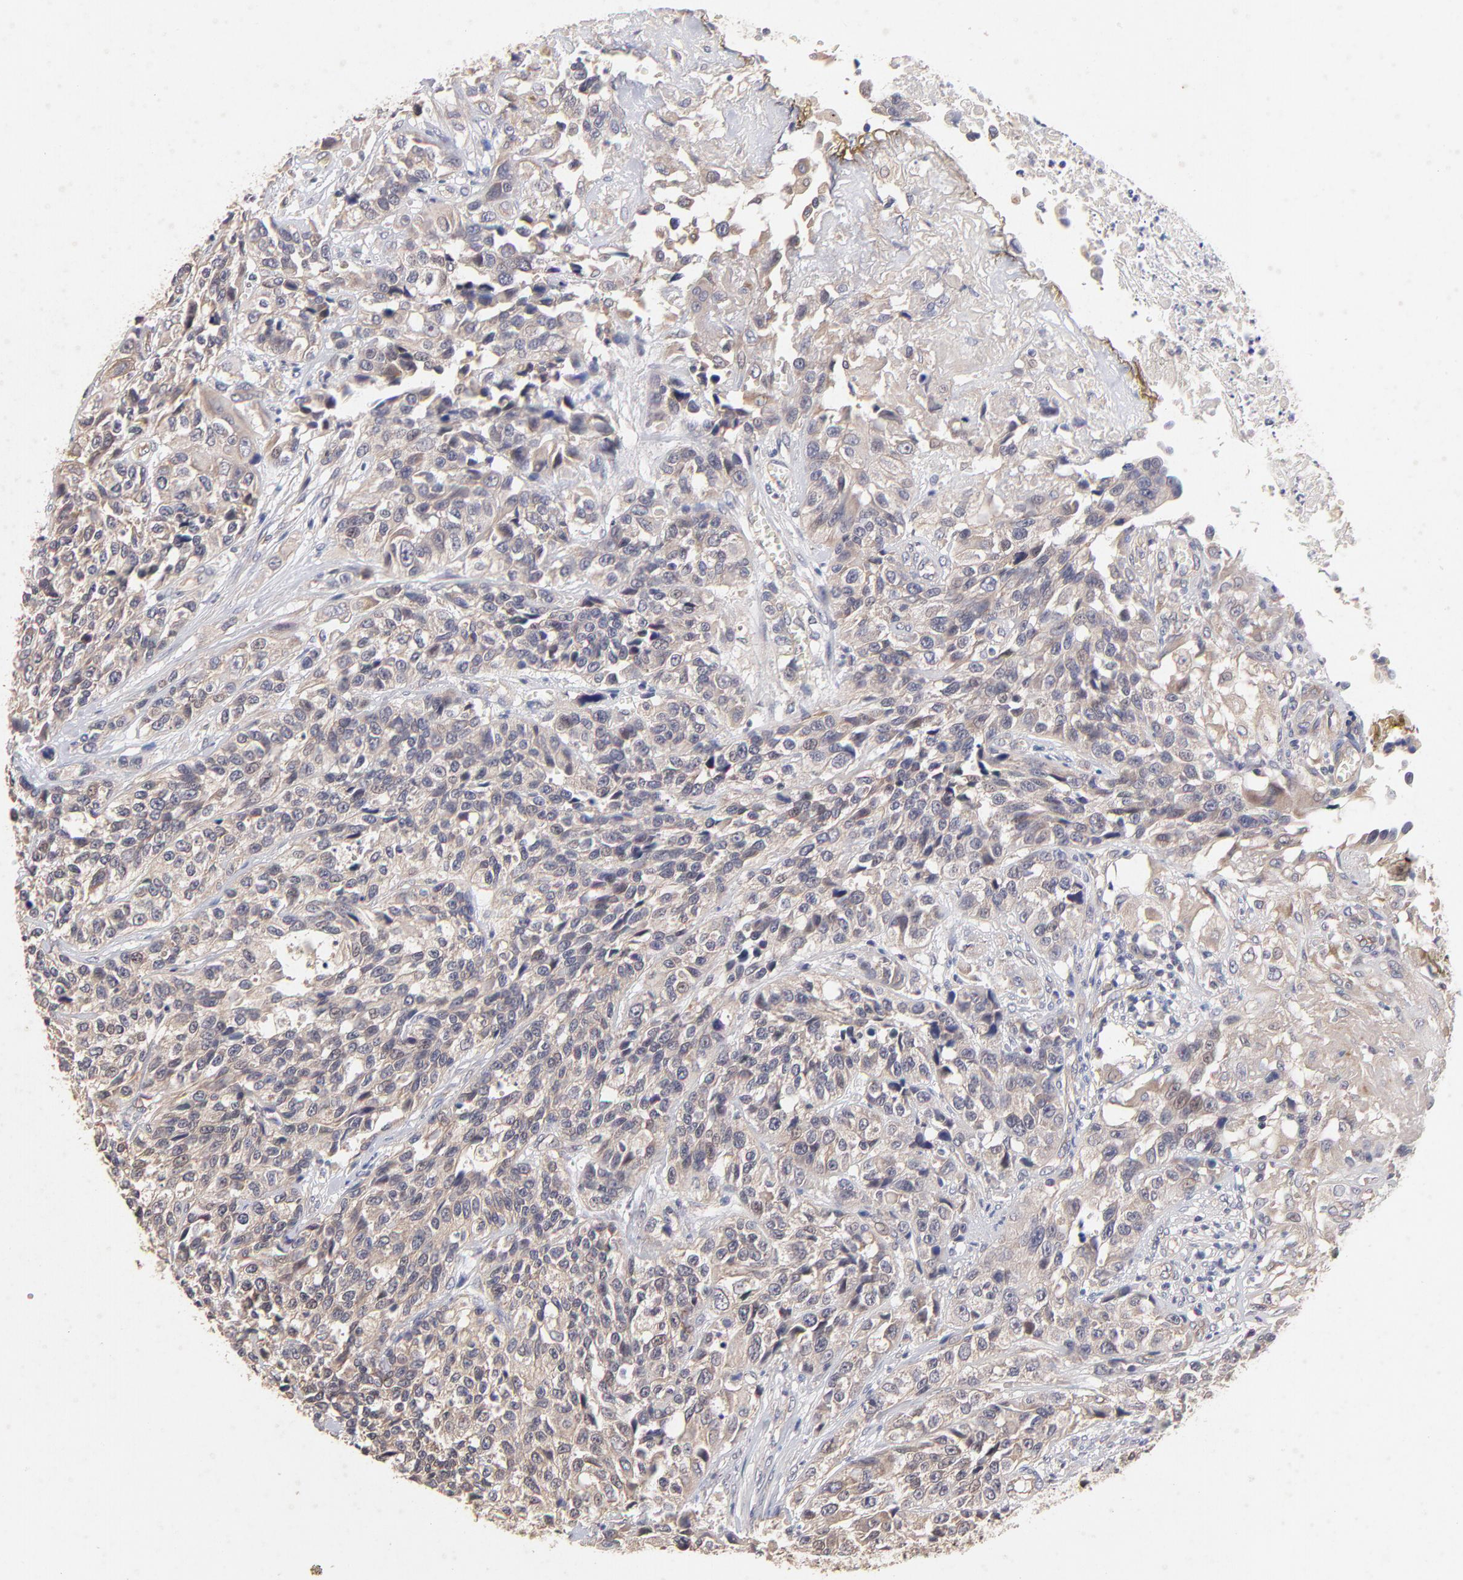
{"staining": {"intensity": "weak", "quantity": ">75%", "location": "cytoplasmic/membranous"}, "tissue": "urothelial cancer", "cell_type": "Tumor cells", "image_type": "cancer", "snomed": [{"axis": "morphology", "description": "Urothelial carcinoma, High grade"}, {"axis": "topography", "description": "Urinary bladder"}], "caption": "The micrograph demonstrates immunohistochemical staining of urothelial cancer. There is weak cytoplasmic/membranous positivity is identified in about >75% of tumor cells. Immunohistochemistry stains the protein of interest in brown and the nuclei are stained blue.", "gene": "STAP2", "patient": {"sex": "female", "age": 81}}